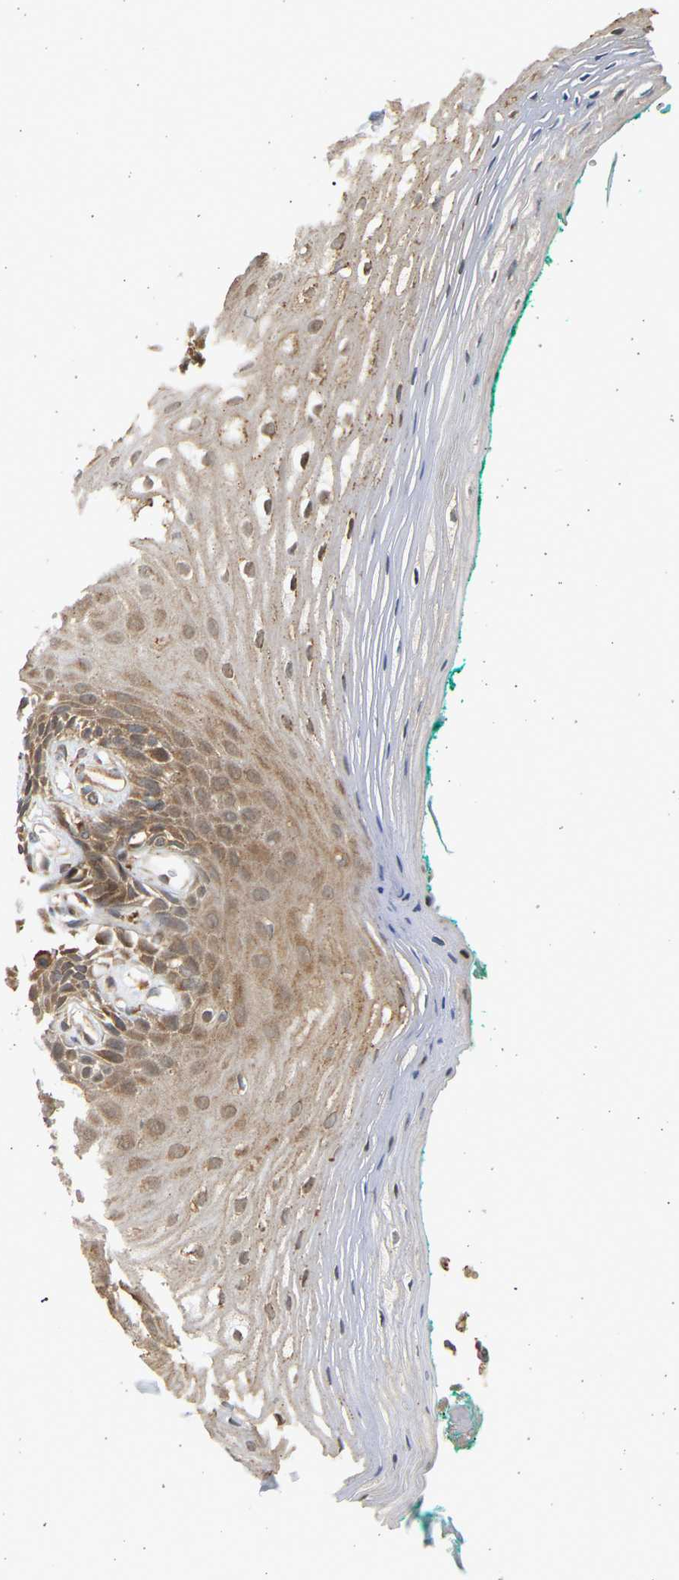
{"staining": {"intensity": "moderate", "quantity": ">75%", "location": "cytoplasmic/membranous"}, "tissue": "oral mucosa", "cell_type": "Squamous epithelial cells", "image_type": "normal", "snomed": [{"axis": "morphology", "description": "Normal tissue, NOS"}, {"axis": "topography", "description": "Skeletal muscle"}, {"axis": "topography", "description": "Oral tissue"}, {"axis": "topography", "description": "Peripheral nerve tissue"}], "caption": "The photomicrograph exhibits immunohistochemical staining of normal oral mucosa. There is moderate cytoplasmic/membranous staining is identified in about >75% of squamous epithelial cells. The protein is stained brown, and the nuclei are stained in blue (DAB (3,3'-diaminobenzidine) IHC with brightfield microscopy, high magnification).", "gene": "B4GALT6", "patient": {"sex": "female", "age": 84}}